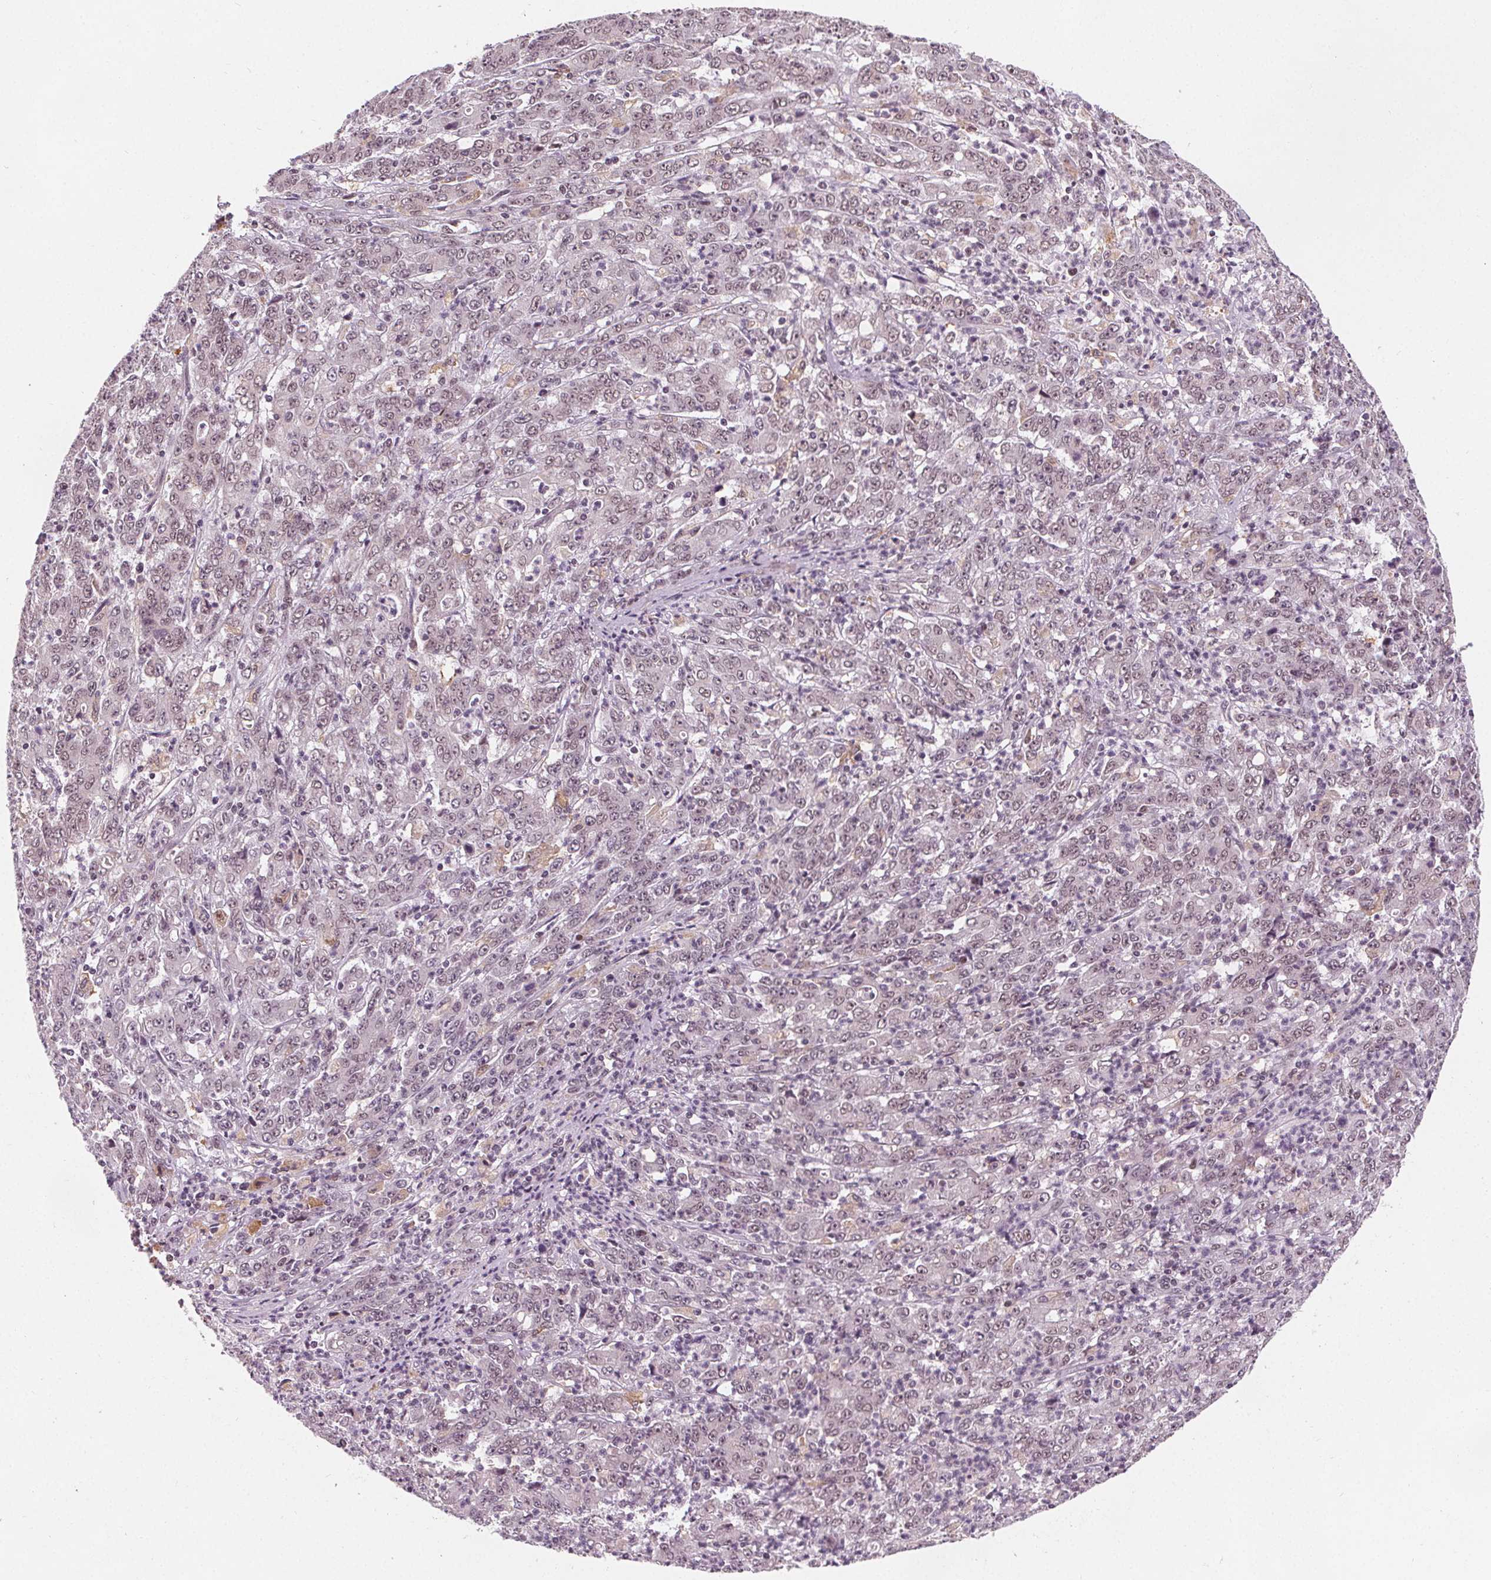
{"staining": {"intensity": "weak", "quantity": "<25%", "location": "nuclear"}, "tissue": "stomach cancer", "cell_type": "Tumor cells", "image_type": "cancer", "snomed": [{"axis": "morphology", "description": "Adenocarcinoma, NOS"}, {"axis": "topography", "description": "Stomach, lower"}], "caption": "This is an immunohistochemistry (IHC) photomicrograph of human stomach adenocarcinoma. There is no staining in tumor cells.", "gene": "DPM2", "patient": {"sex": "female", "age": 71}}